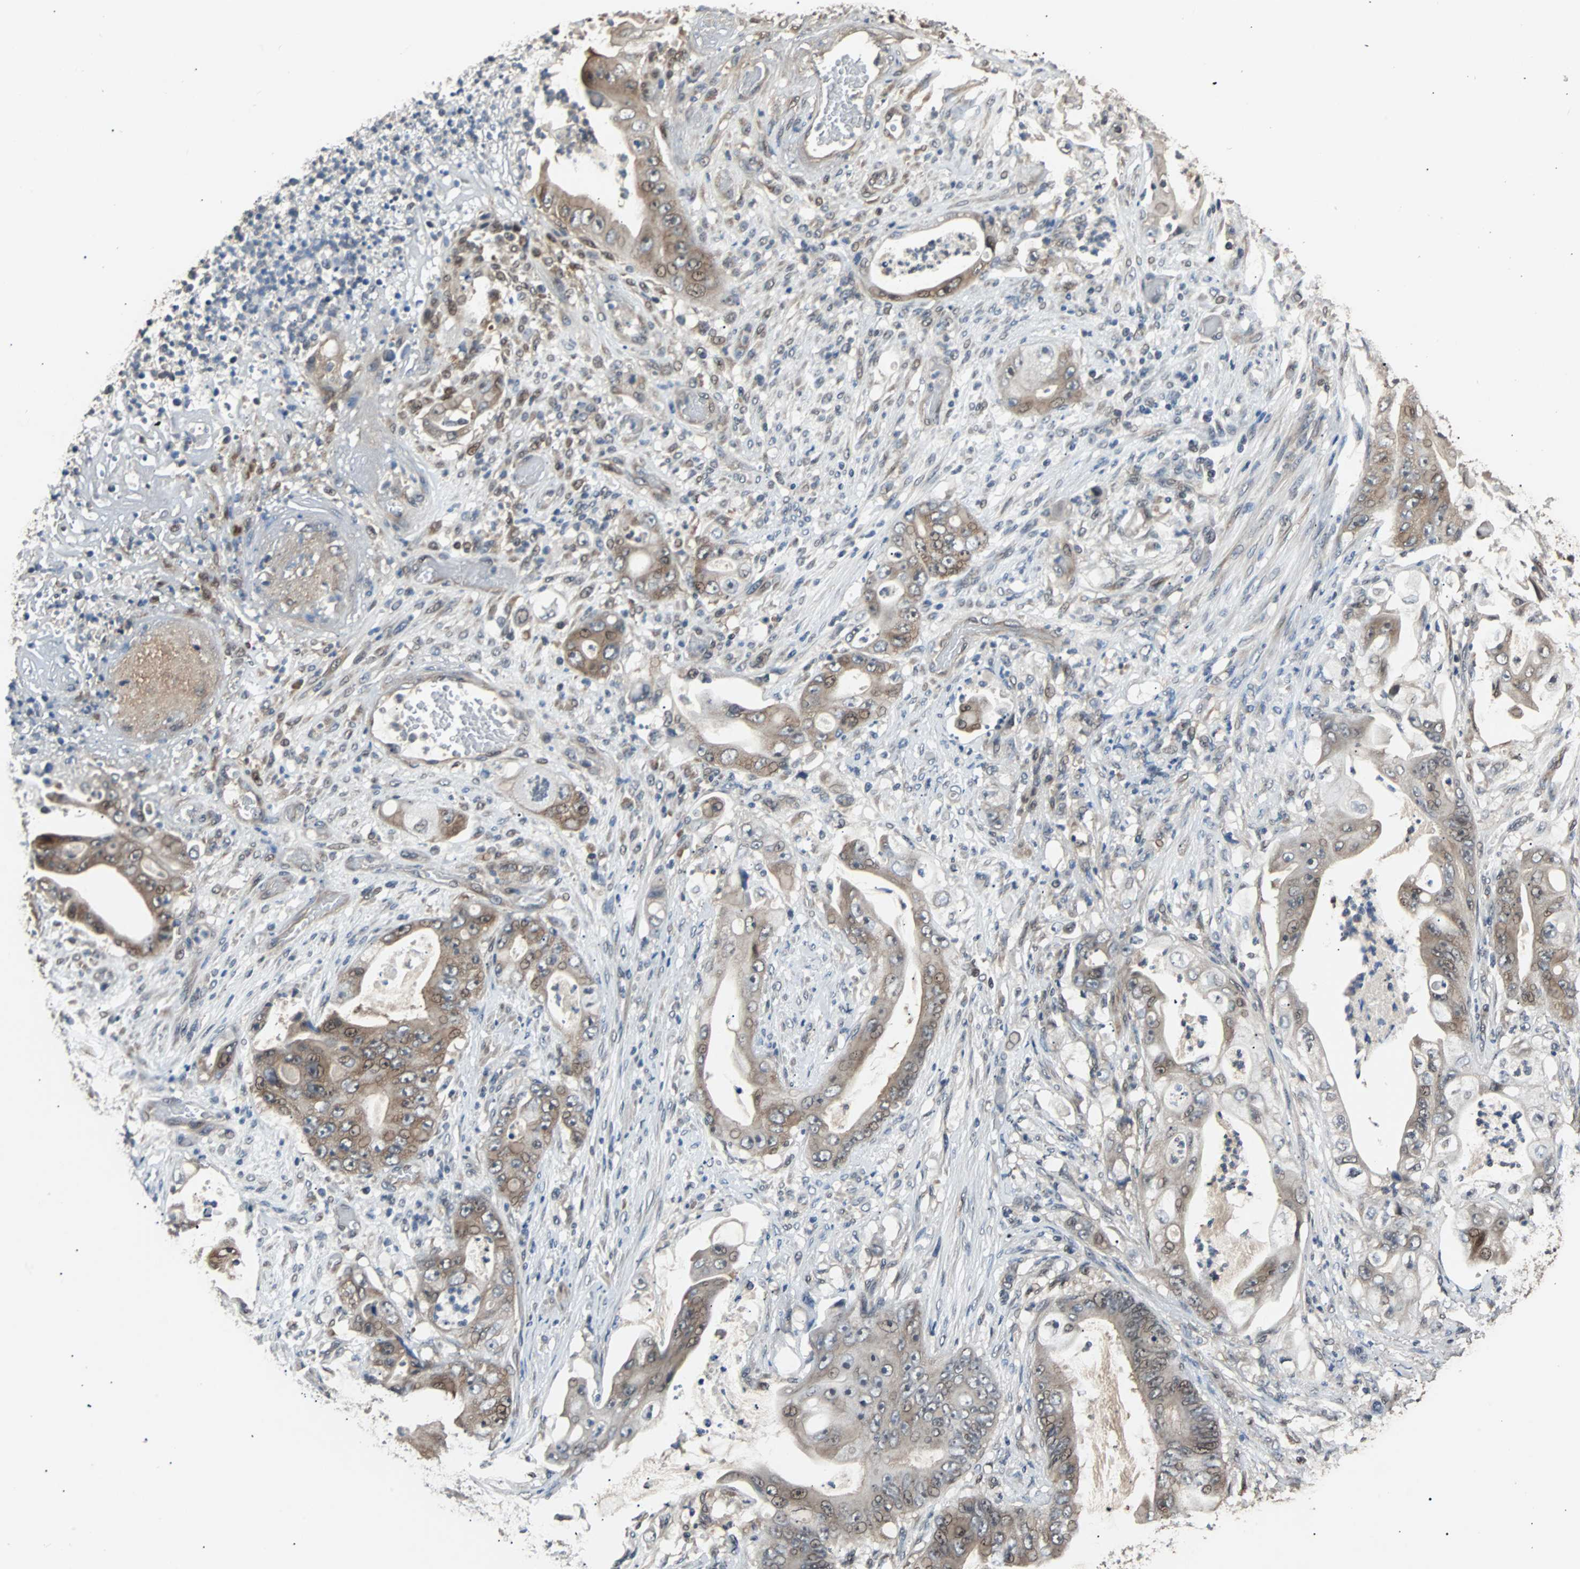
{"staining": {"intensity": "moderate", "quantity": ">75%", "location": "cytoplasmic/membranous"}, "tissue": "stomach cancer", "cell_type": "Tumor cells", "image_type": "cancer", "snomed": [{"axis": "morphology", "description": "Adenocarcinoma, NOS"}, {"axis": "topography", "description": "Stomach"}], "caption": "Adenocarcinoma (stomach) stained with IHC shows moderate cytoplasmic/membranous staining in approximately >75% of tumor cells.", "gene": "PRDX6", "patient": {"sex": "female", "age": 73}}